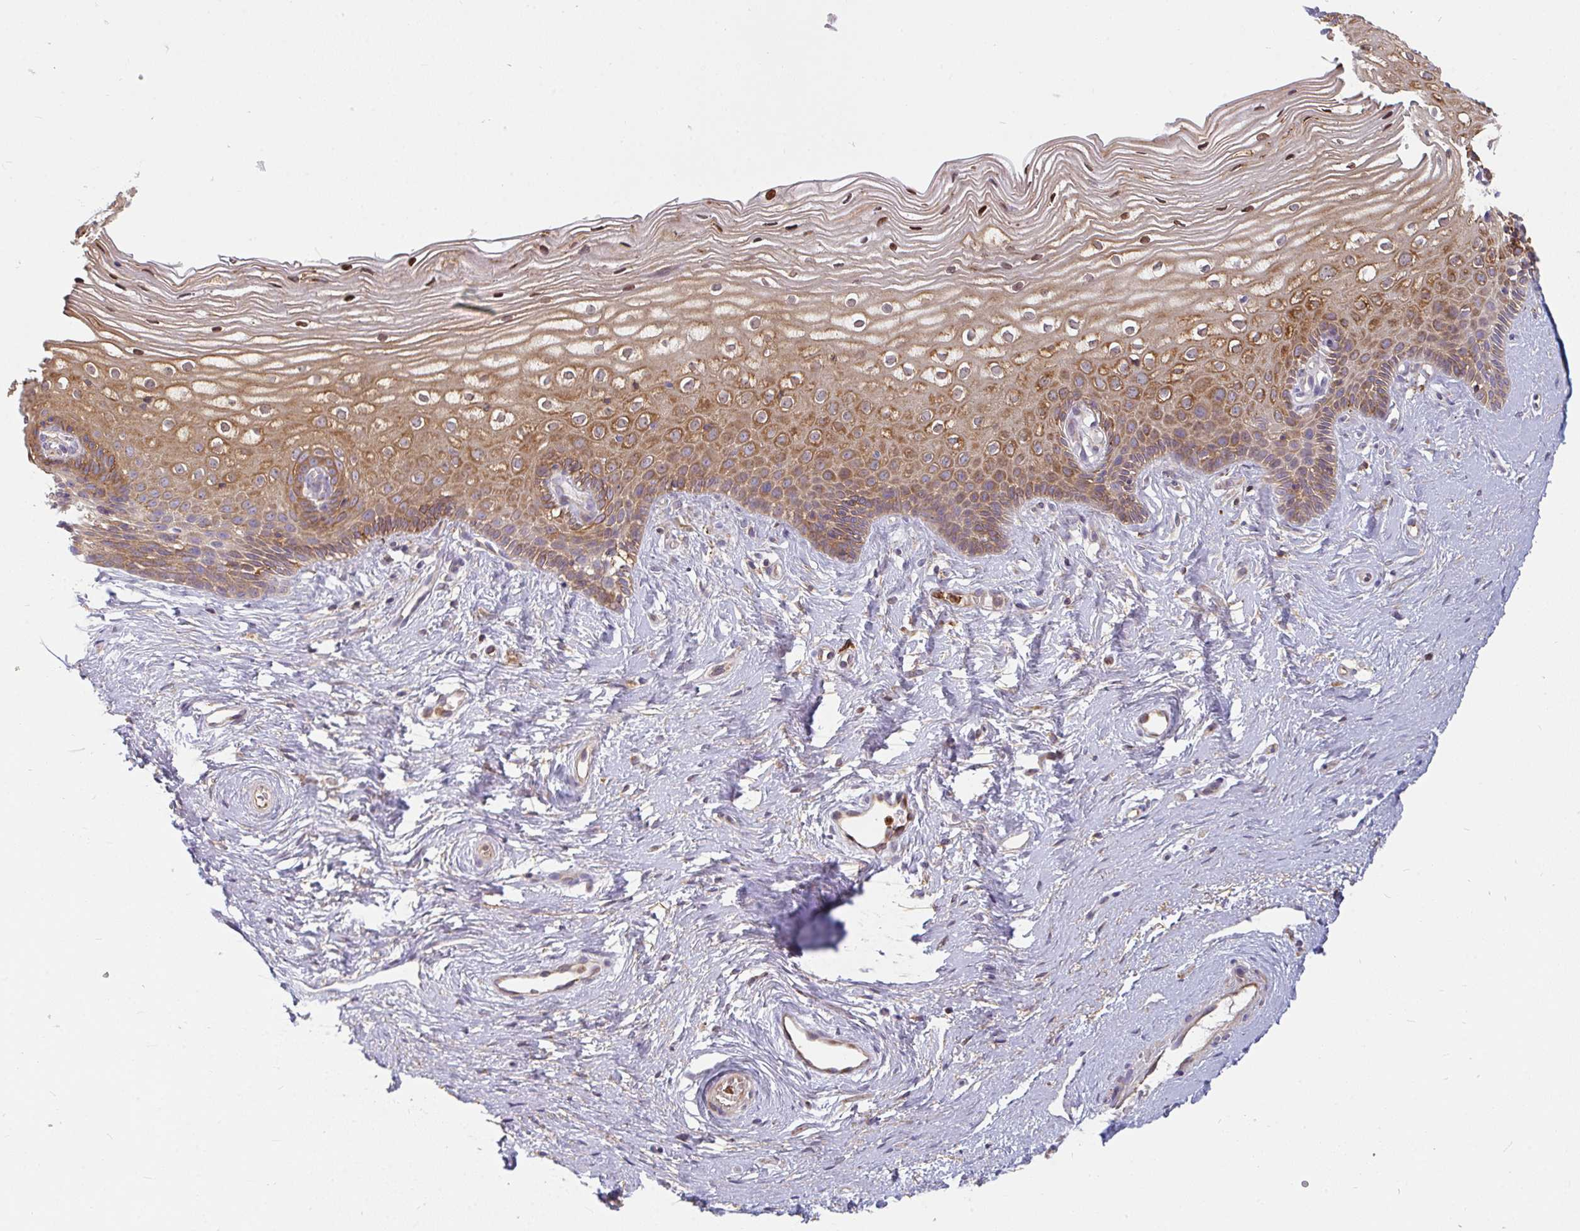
{"staining": {"intensity": "moderate", "quantity": ">75%", "location": "cytoplasmic/membranous"}, "tissue": "cervix", "cell_type": "Glandular cells", "image_type": "normal", "snomed": [{"axis": "morphology", "description": "Normal tissue, NOS"}, {"axis": "topography", "description": "Cervix"}], "caption": "Glandular cells exhibit medium levels of moderate cytoplasmic/membranous staining in about >75% of cells in benign cervix.", "gene": "CSF3R", "patient": {"sex": "female", "age": 40}}